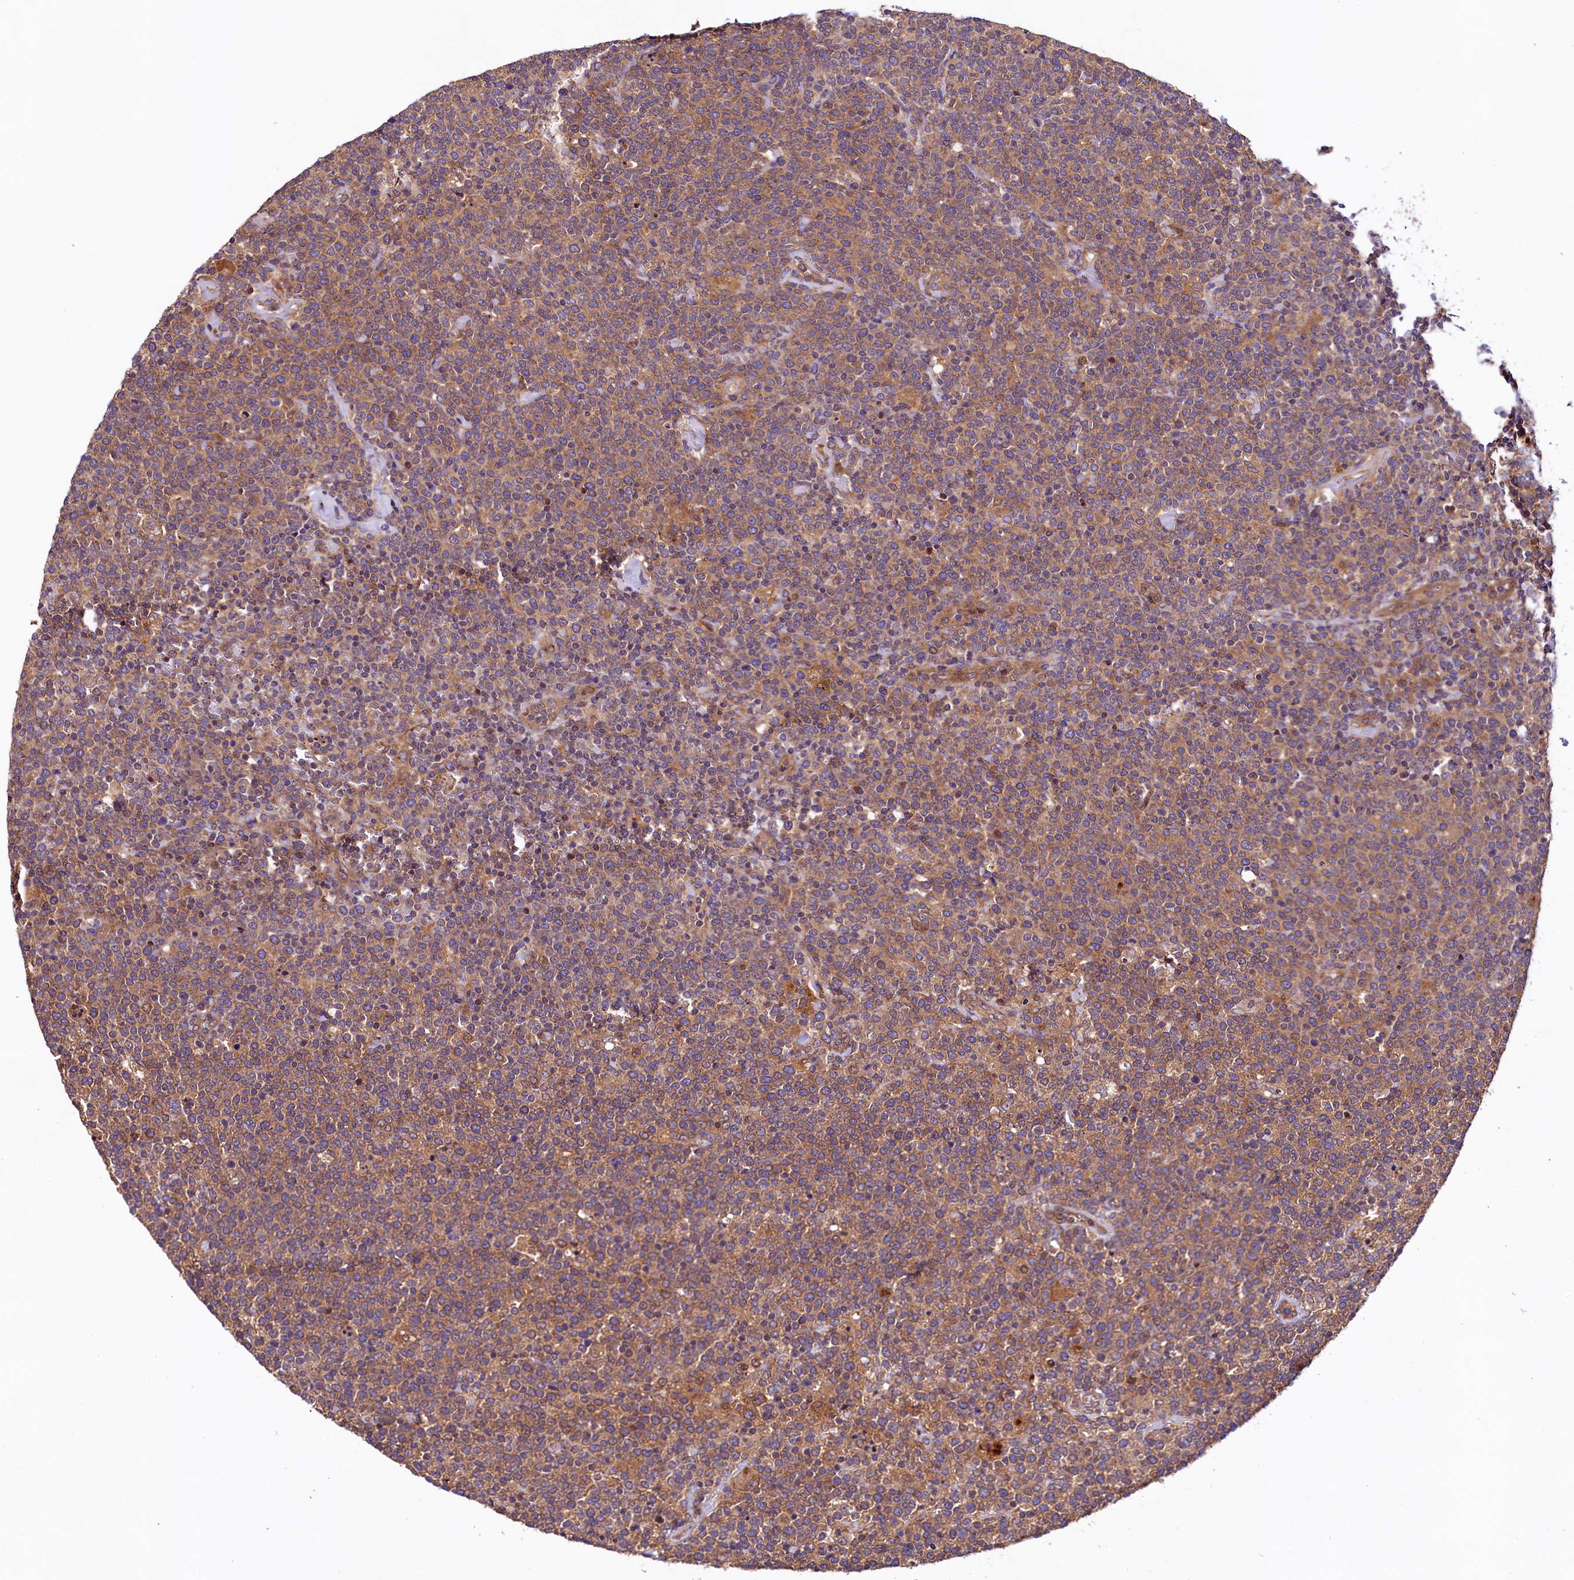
{"staining": {"intensity": "moderate", "quantity": ">75%", "location": "cytoplasmic/membranous"}, "tissue": "lymphoma", "cell_type": "Tumor cells", "image_type": "cancer", "snomed": [{"axis": "morphology", "description": "Malignant lymphoma, non-Hodgkin's type, High grade"}, {"axis": "topography", "description": "Lymph node"}], "caption": "Brown immunohistochemical staining in malignant lymphoma, non-Hodgkin's type (high-grade) shows moderate cytoplasmic/membranous staining in approximately >75% of tumor cells.", "gene": "VPS35", "patient": {"sex": "male", "age": 61}}